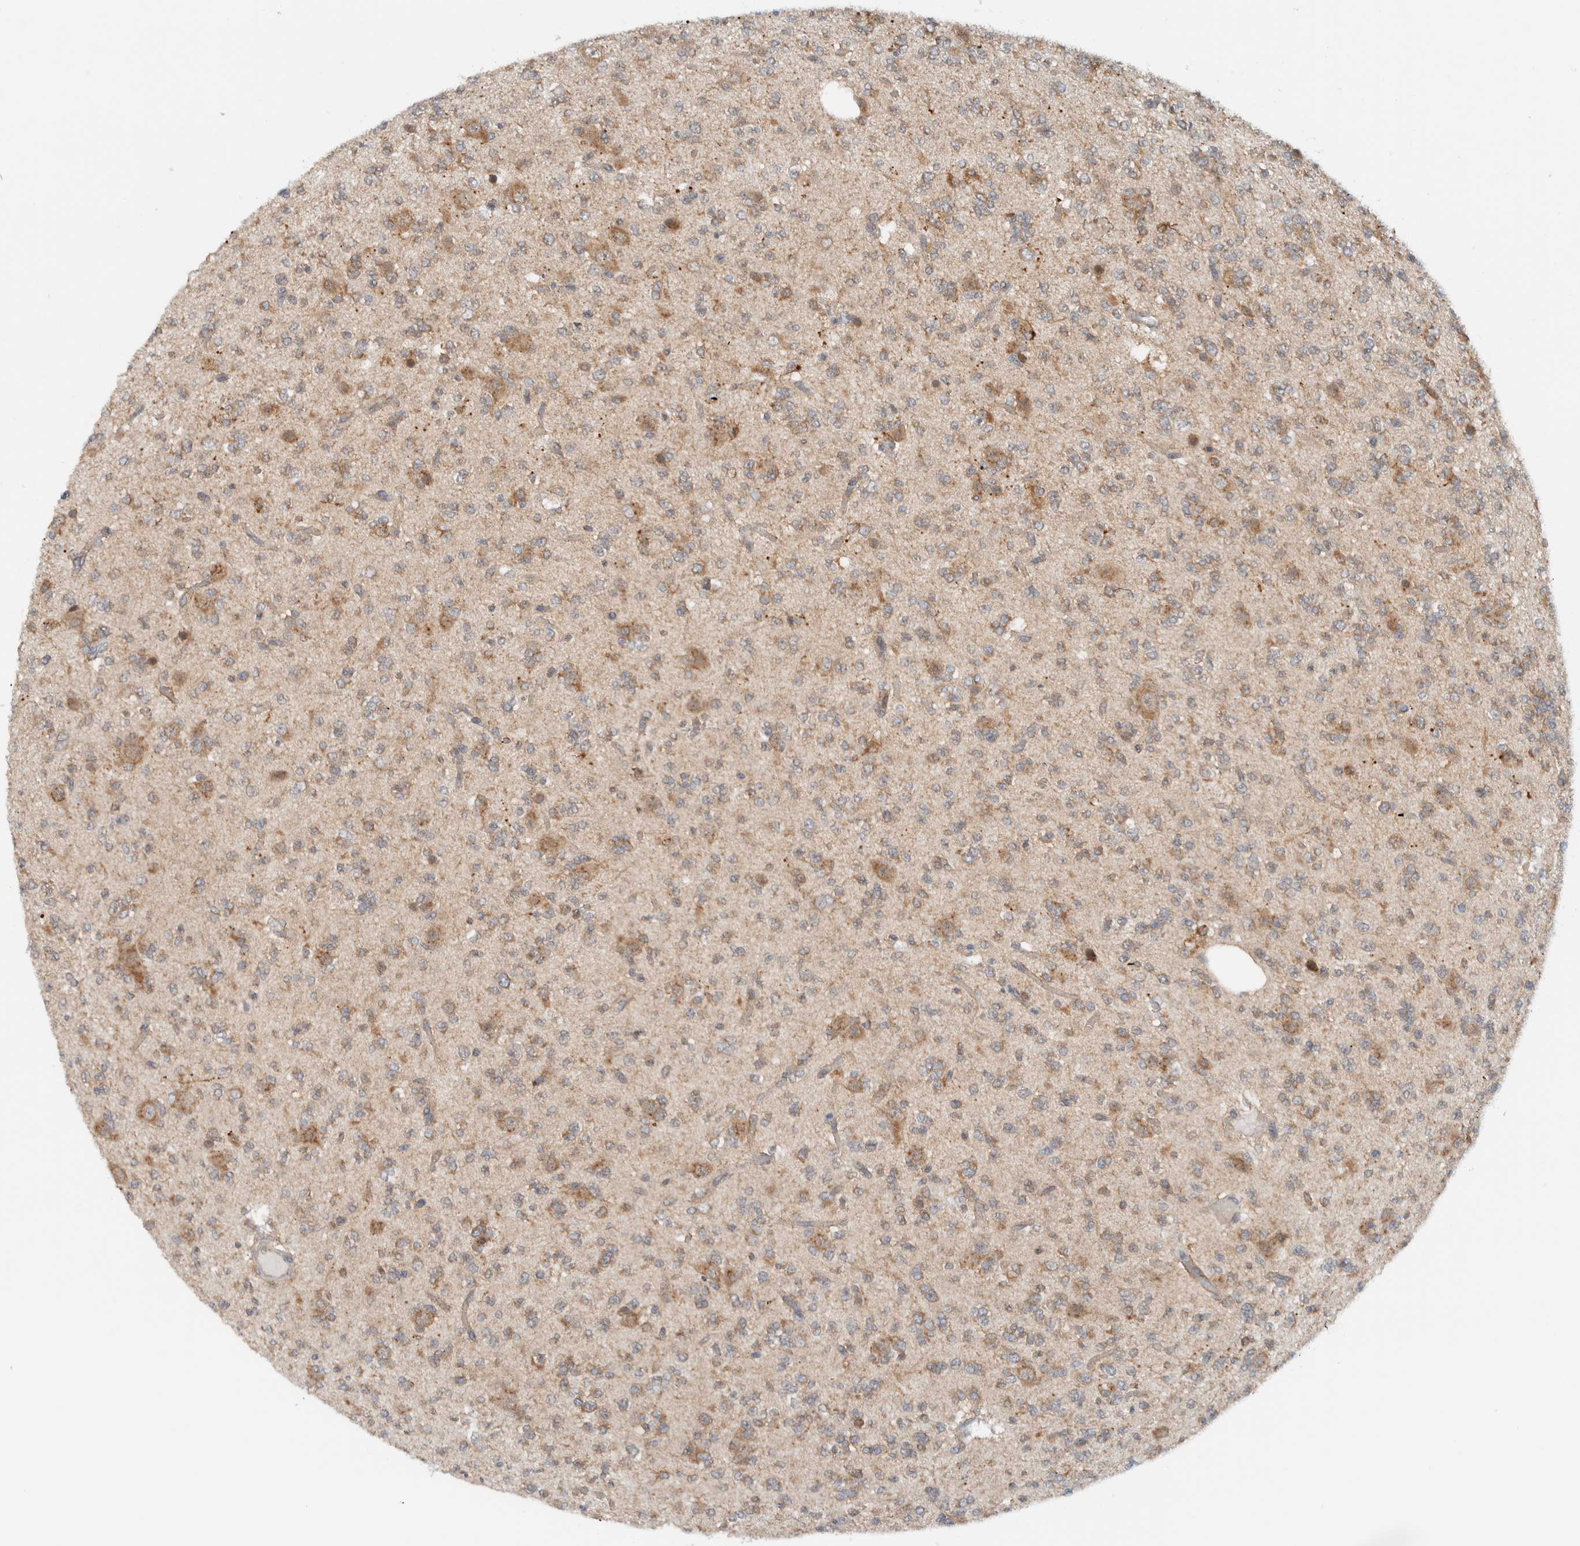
{"staining": {"intensity": "moderate", "quantity": ">75%", "location": "cytoplasmic/membranous"}, "tissue": "glioma", "cell_type": "Tumor cells", "image_type": "cancer", "snomed": [{"axis": "morphology", "description": "Glioma, malignant, Low grade"}, {"axis": "topography", "description": "Brain"}], "caption": "Protein positivity by immunohistochemistry reveals moderate cytoplasmic/membranous positivity in approximately >75% of tumor cells in glioma.", "gene": "RERE", "patient": {"sex": "male", "age": 38}}